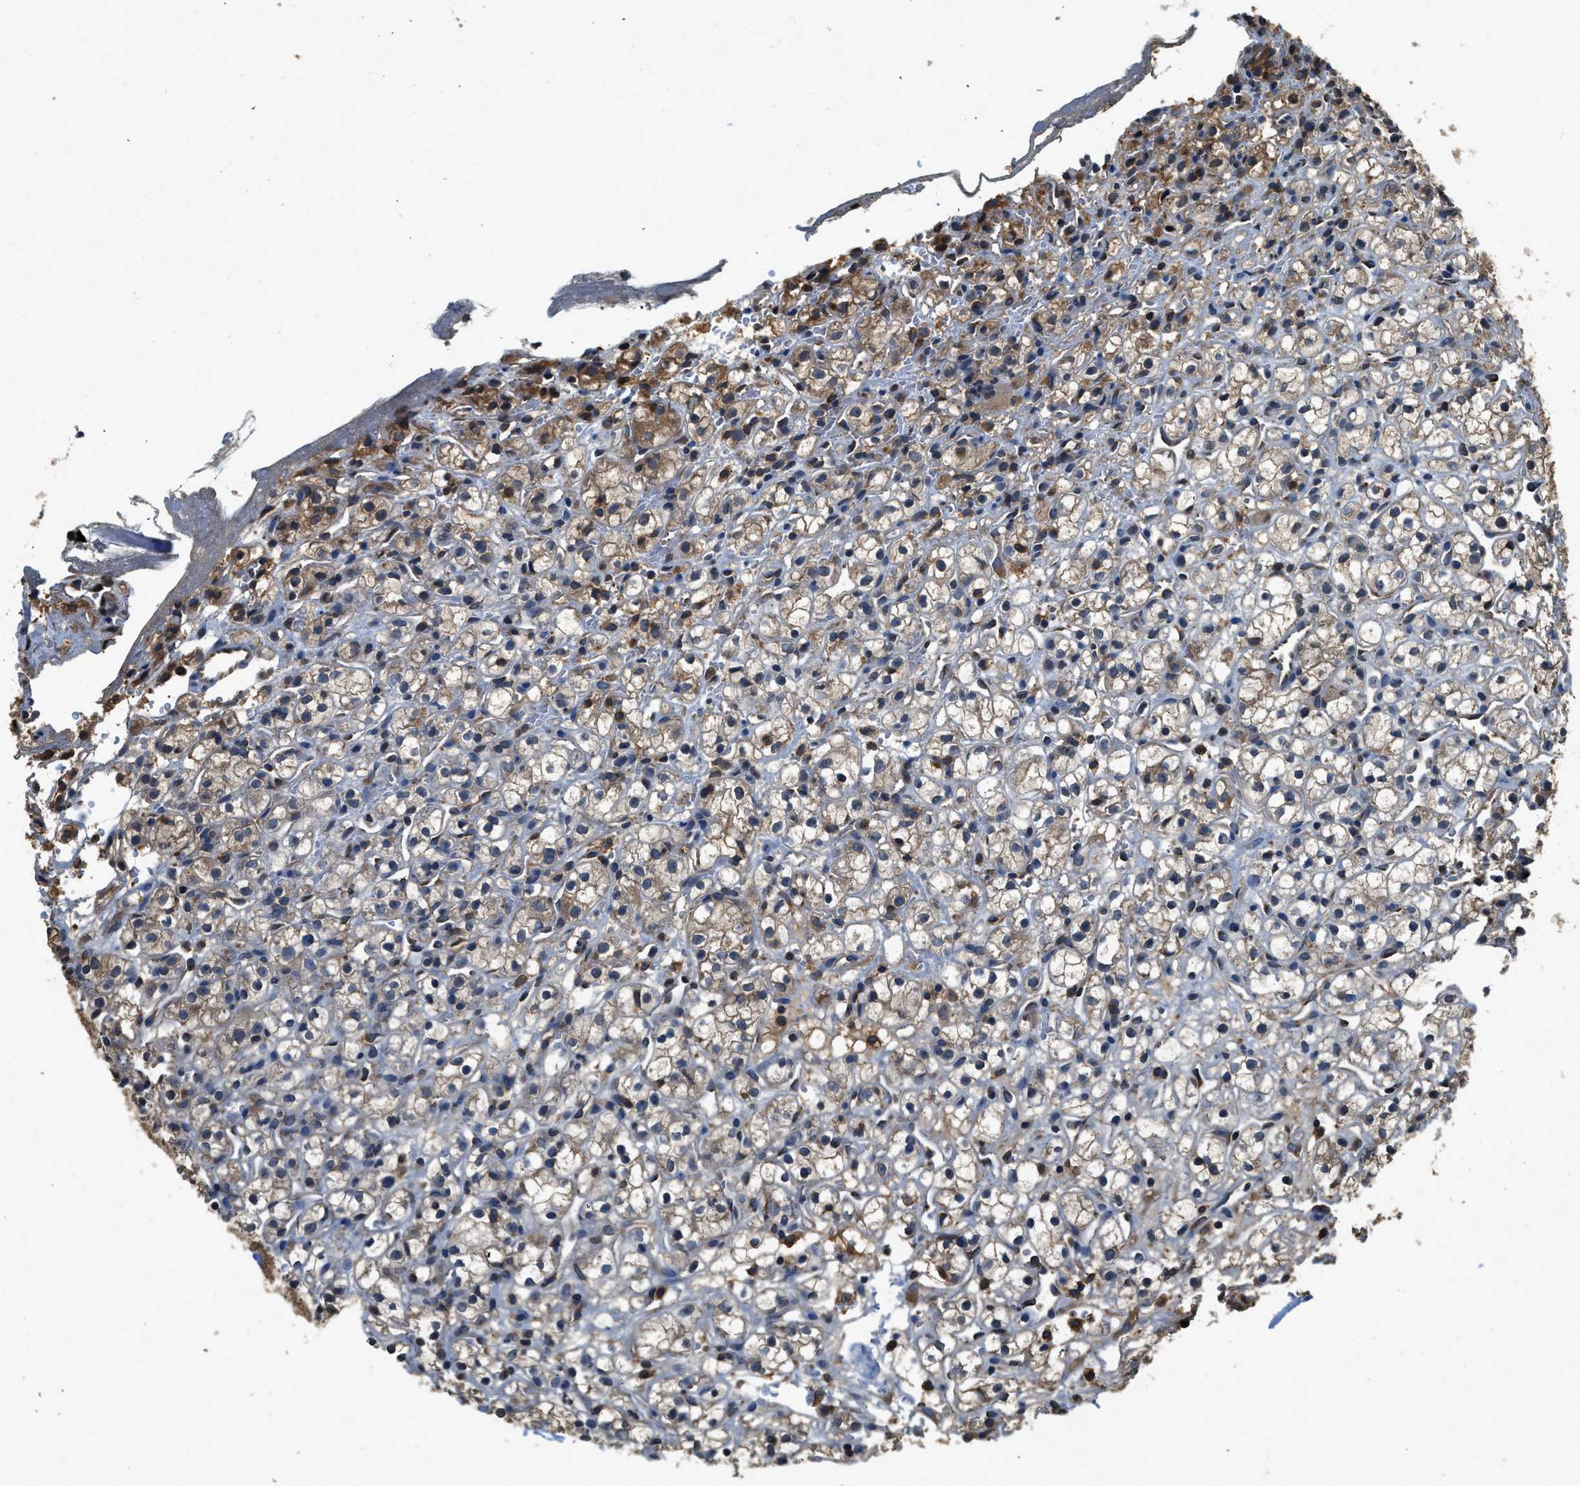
{"staining": {"intensity": "moderate", "quantity": ">75%", "location": "cytoplasmic/membranous"}, "tissue": "renal cancer", "cell_type": "Tumor cells", "image_type": "cancer", "snomed": [{"axis": "morphology", "description": "Adenocarcinoma, NOS"}, {"axis": "topography", "description": "Kidney"}], "caption": "Immunohistochemistry (IHC) (DAB) staining of renal cancer (adenocarcinoma) shows moderate cytoplasmic/membranous protein expression in about >75% of tumor cells.", "gene": "BCAP31", "patient": {"sex": "male", "age": 61}}